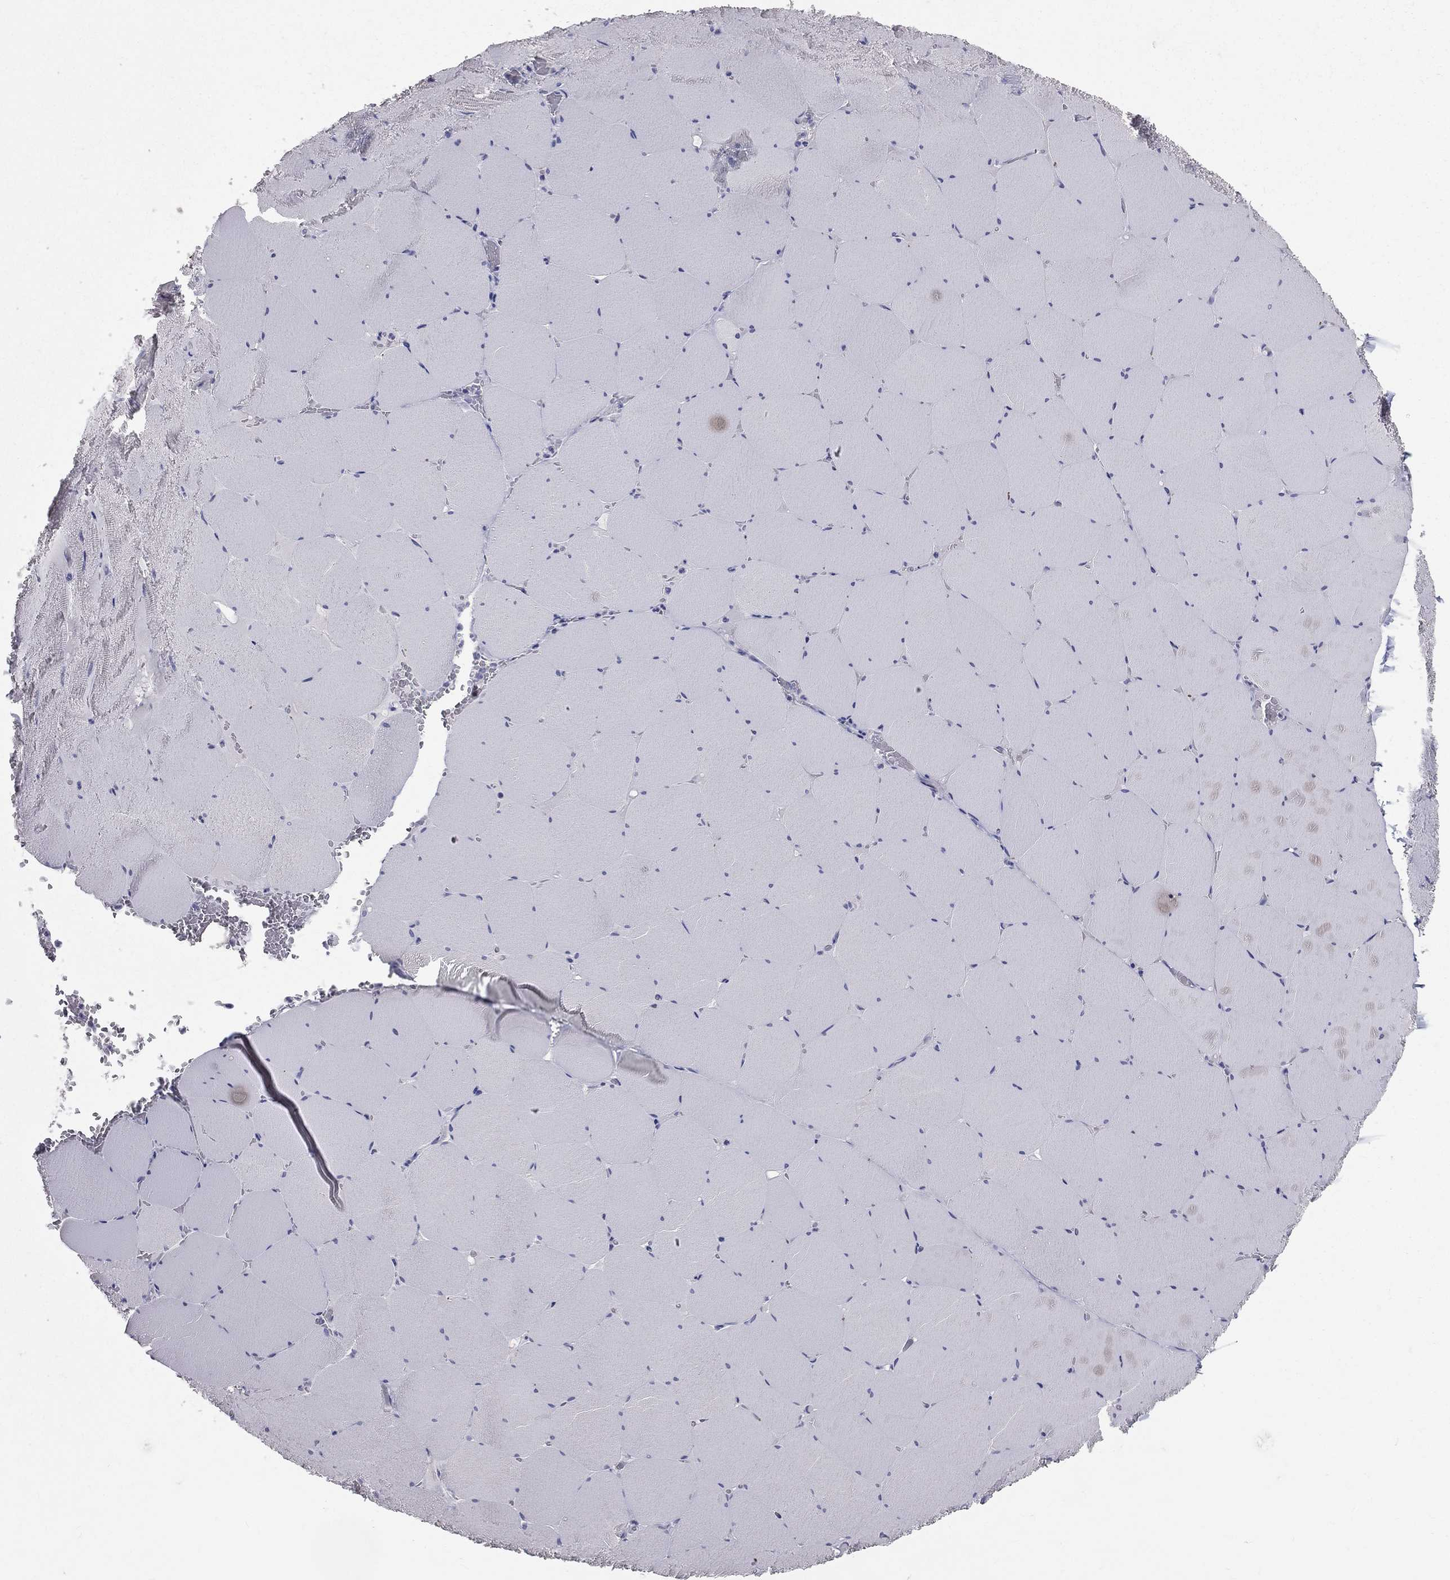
{"staining": {"intensity": "negative", "quantity": "none", "location": "none"}, "tissue": "skeletal muscle", "cell_type": "Myocytes", "image_type": "normal", "snomed": [{"axis": "morphology", "description": "Normal tissue, NOS"}, {"axis": "morphology", "description": "Malignant melanoma, Metastatic site"}, {"axis": "topography", "description": "Skeletal muscle"}], "caption": "Protein analysis of unremarkable skeletal muscle shows no significant expression in myocytes. Brightfield microscopy of IHC stained with DAB (brown) and hematoxylin (blue), captured at high magnification.", "gene": "TFPI2", "patient": {"sex": "male", "age": 50}}